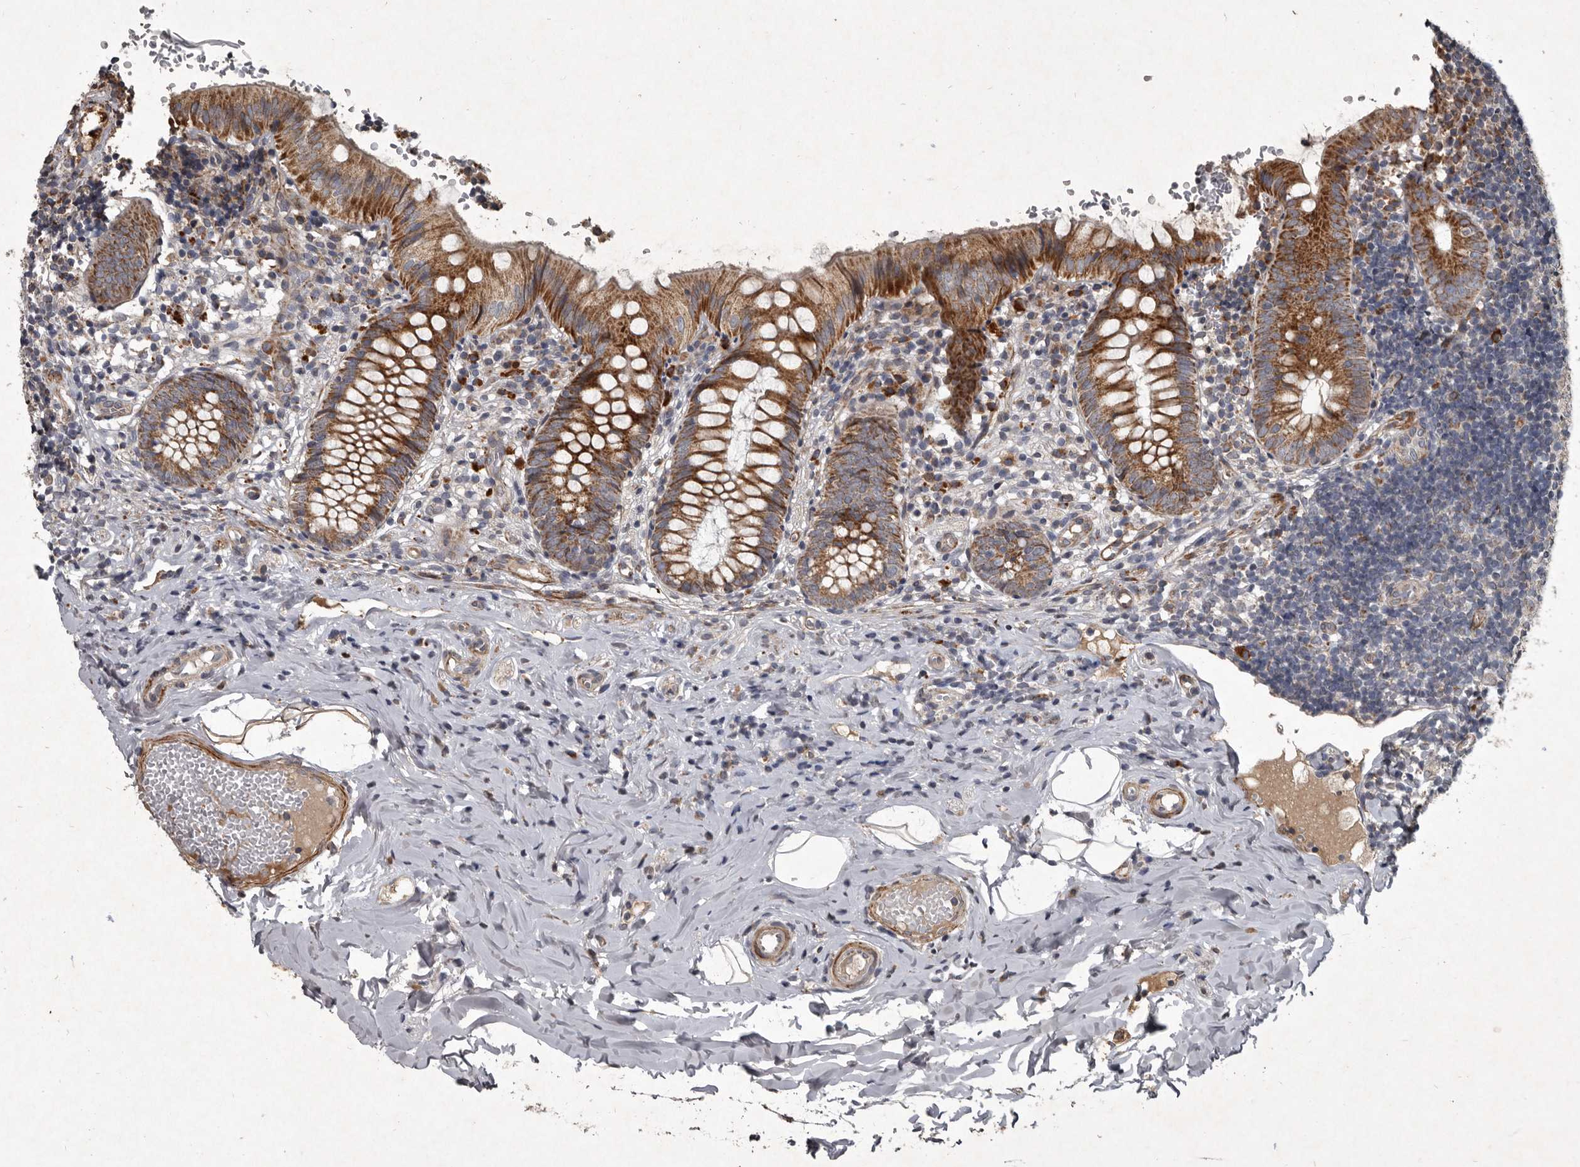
{"staining": {"intensity": "moderate", "quantity": ">75%", "location": "cytoplasmic/membranous"}, "tissue": "appendix", "cell_type": "Glandular cells", "image_type": "normal", "snomed": [{"axis": "morphology", "description": "Normal tissue, NOS"}, {"axis": "topography", "description": "Appendix"}], "caption": "An immunohistochemistry (IHC) histopathology image of benign tissue is shown. Protein staining in brown shows moderate cytoplasmic/membranous positivity in appendix within glandular cells. Immunohistochemistry (ihc) stains the protein of interest in brown and the nuclei are stained blue.", "gene": "MRPS15", "patient": {"sex": "male", "age": 8}}